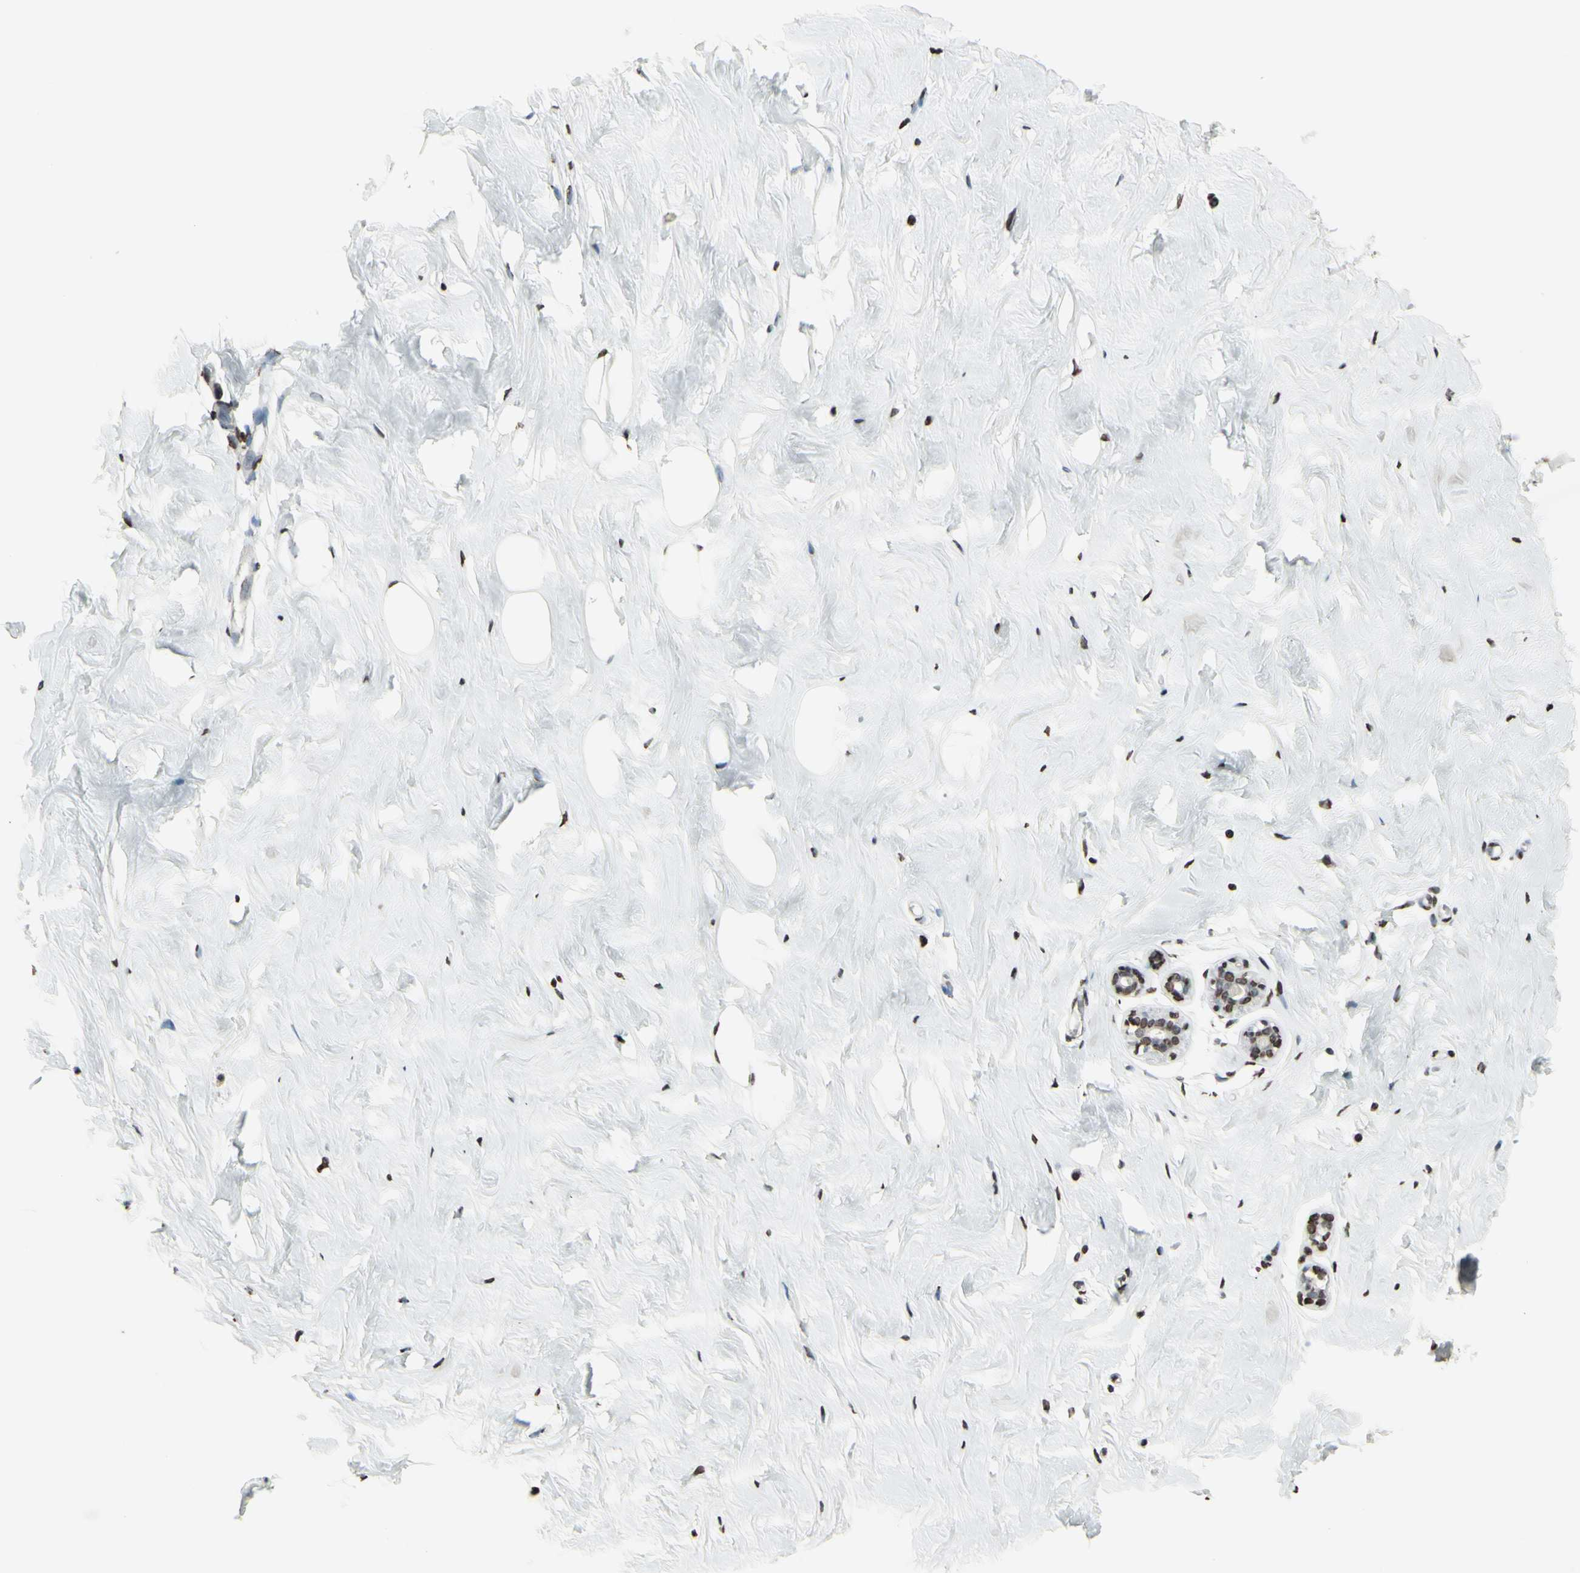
{"staining": {"intensity": "moderate", "quantity": "25%-75%", "location": "nuclear"}, "tissue": "breast", "cell_type": "Adipocytes", "image_type": "normal", "snomed": [{"axis": "morphology", "description": "Normal tissue, NOS"}, {"axis": "topography", "description": "Breast"}], "caption": "A photomicrograph of breast stained for a protein exhibits moderate nuclear brown staining in adipocytes. The staining was performed using DAB (3,3'-diaminobenzidine), with brown indicating positive protein expression. Nuclei are stained blue with hematoxylin.", "gene": "CD79B", "patient": {"sex": "female", "age": 75}}